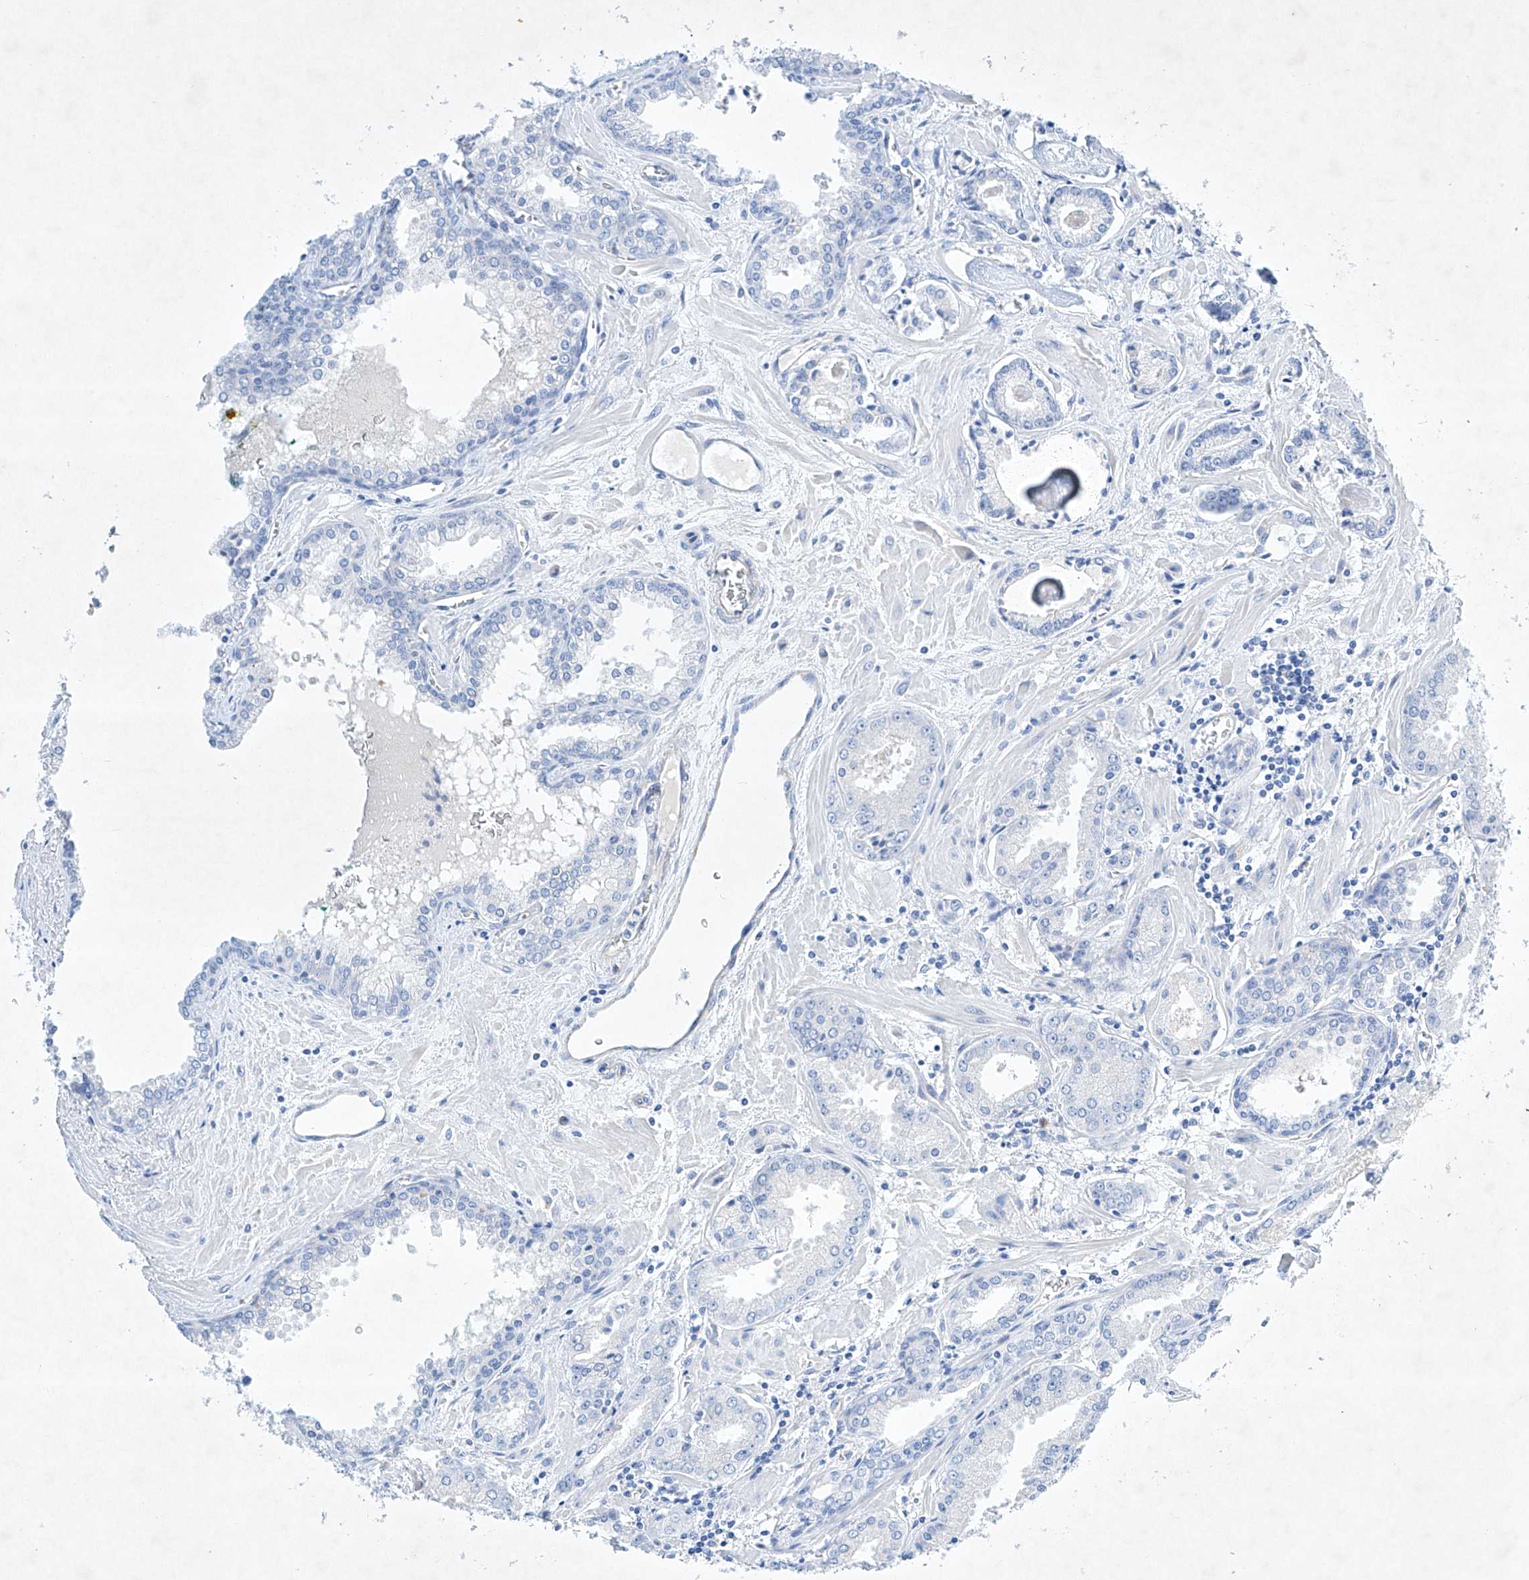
{"staining": {"intensity": "negative", "quantity": "none", "location": "none"}, "tissue": "prostate cancer", "cell_type": "Tumor cells", "image_type": "cancer", "snomed": [{"axis": "morphology", "description": "Adenocarcinoma, Low grade"}, {"axis": "topography", "description": "Prostate"}], "caption": "This is a photomicrograph of IHC staining of adenocarcinoma (low-grade) (prostate), which shows no expression in tumor cells.", "gene": "ETV7", "patient": {"sex": "male", "age": 67}}